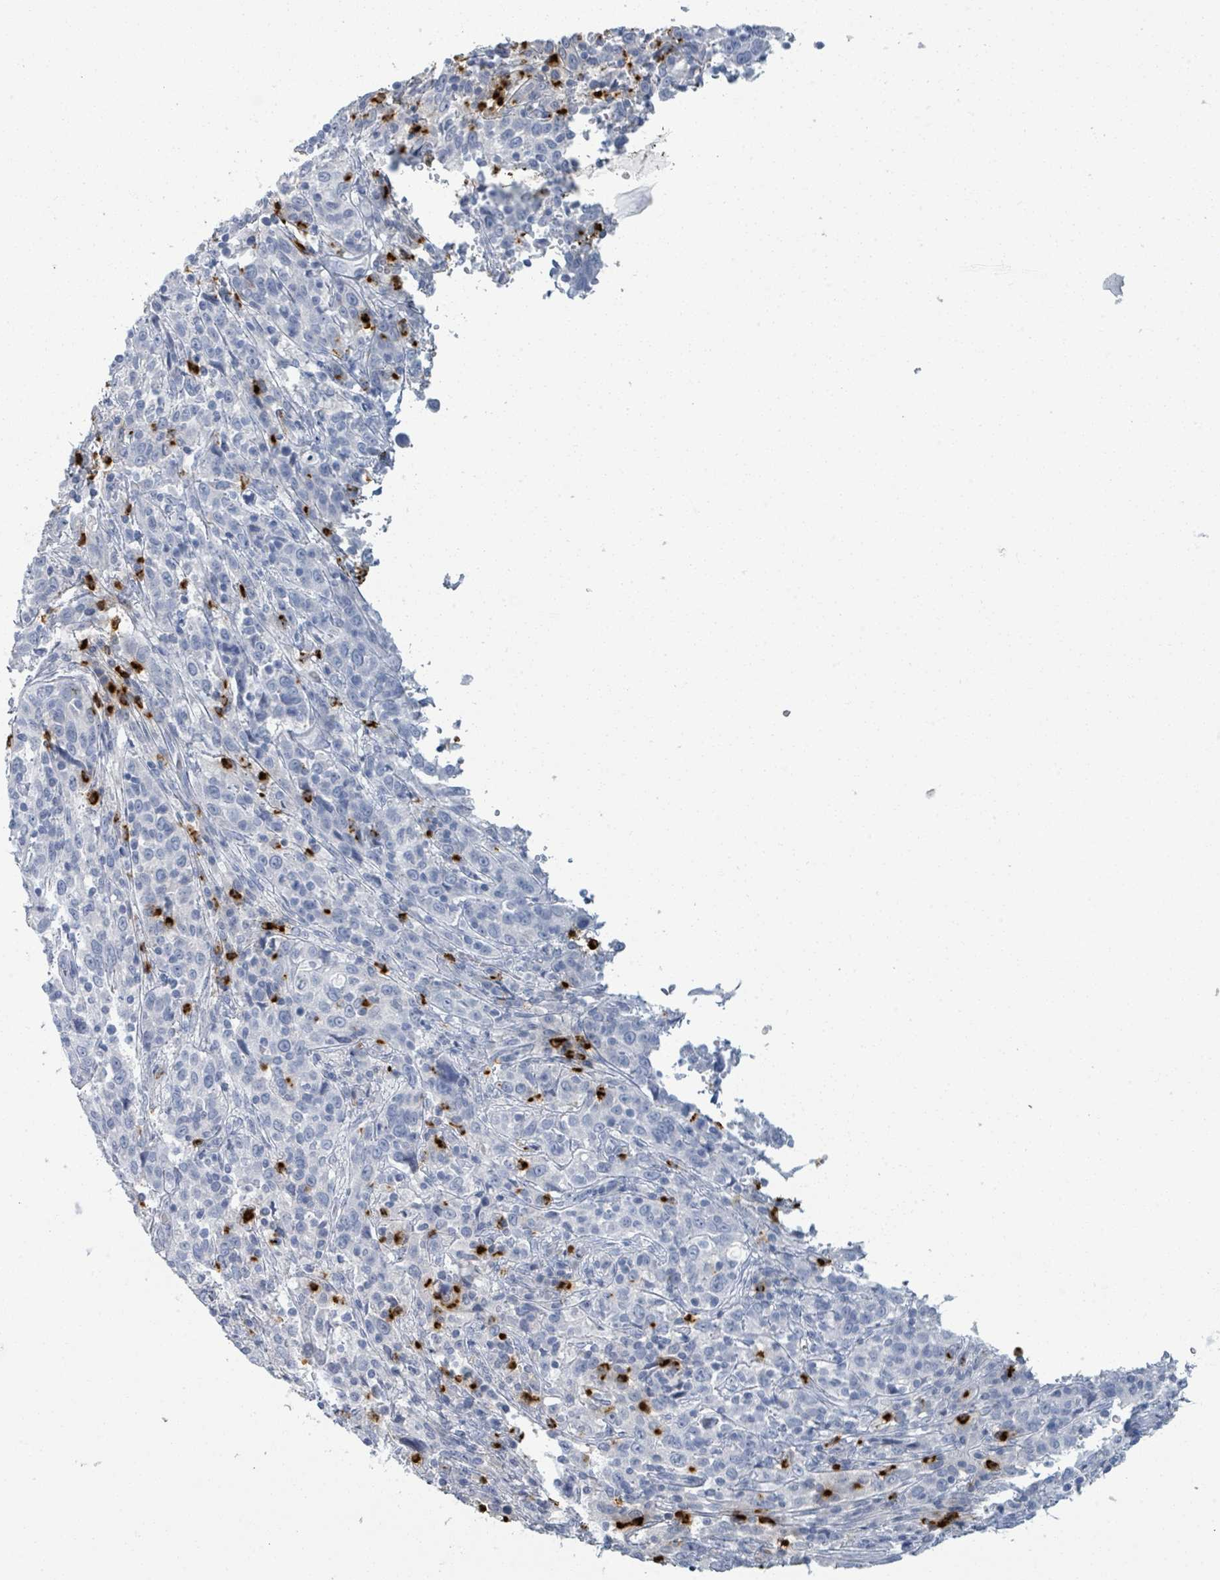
{"staining": {"intensity": "negative", "quantity": "none", "location": "none"}, "tissue": "cervical cancer", "cell_type": "Tumor cells", "image_type": "cancer", "snomed": [{"axis": "morphology", "description": "Squamous cell carcinoma, NOS"}, {"axis": "topography", "description": "Cervix"}], "caption": "DAB (3,3'-diaminobenzidine) immunohistochemical staining of squamous cell carcinoma (cervical) exhibits no significant expression in tumor cells.", "gene": "DEFA4", "patient": {"sex": "female", "age": 46}}